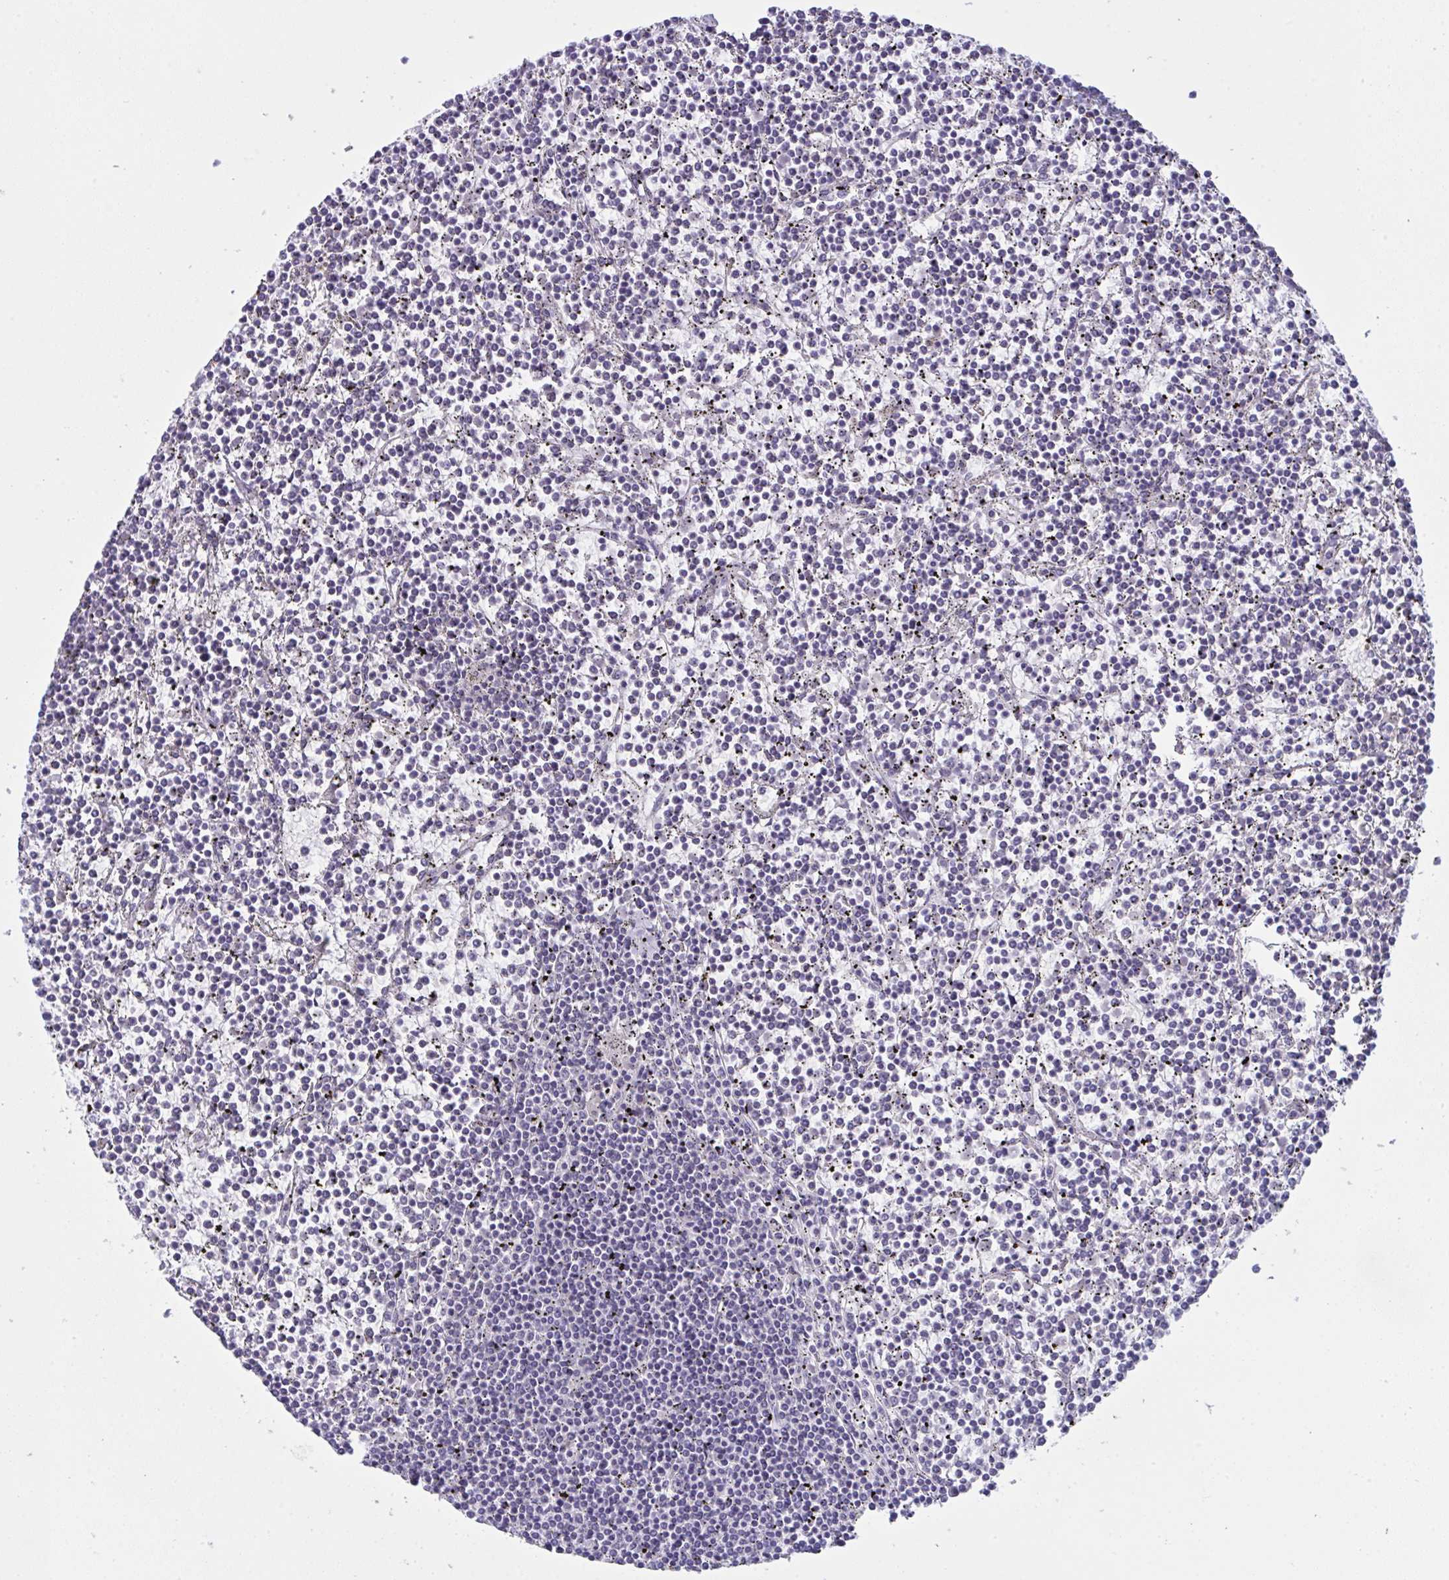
{"staining": {"intensity": "negative", "quantity": "none", "location": "none"}, "tissue": "lymphoma", "cell_type": "Tumor cells", "image_type": "cancer", "snomed": [{"axis": "morphology", "description": "Malignant lymphoma, non-Hodgkin's type, Low grade"}, {"axis": "topography", "description": "Spleen"}], "caption": "There is no significant staining in tumor cells of low-grade malignant lymphoma, non-Hodgkin's type. (IHC, brightfield microscopy, high magnification).", "gene": "TENT5D", "patient": {"sex": "female", "age": 19}}